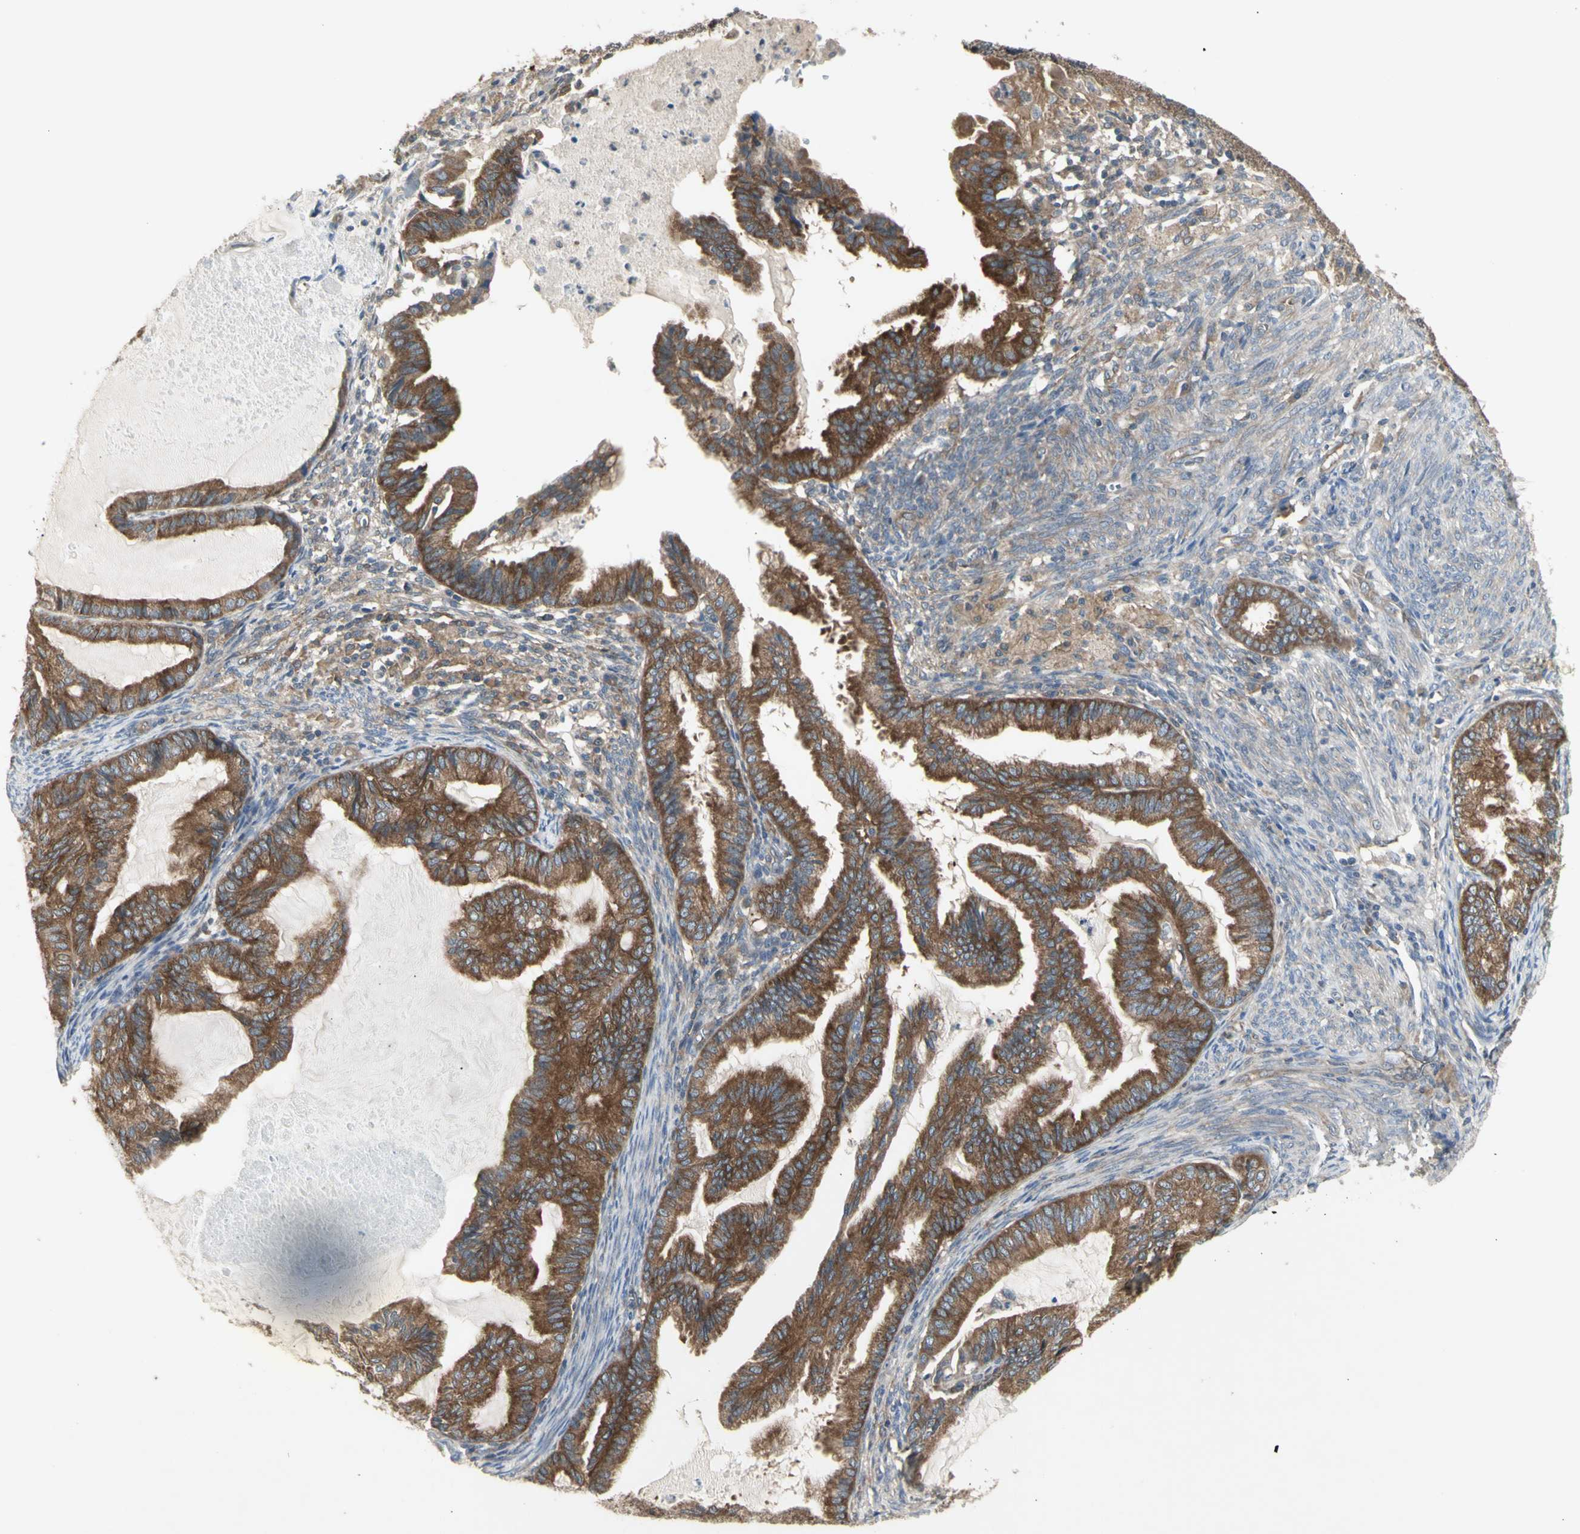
{"staining": {"intensity": "strong", "quantity": ">75%", "location": "cytoplasmic/membranous"}, "tissue": "cervical cancer", "cell_type": "Tumor cells", "image_type": "cancer", "snomed": [{"axis": "morphology", "description": "Normal tissue, NOS"}, {"axis": "morphology", "description": "Adenocarcinoma, NOS"}, {"axis": "topography", "description": "Cervix"}, {"axis": "topography", "description": "Endometrium"}], "caption": "Immunohistochemistry (IHC) (DAB) staining of human cervical cancer exhibits strong cytoplasmic/membranous protein staining in about >75% of tumor cells.", "gene": "CHURC1-FNTB", "patient": {"sex": "female", "age": 86}}